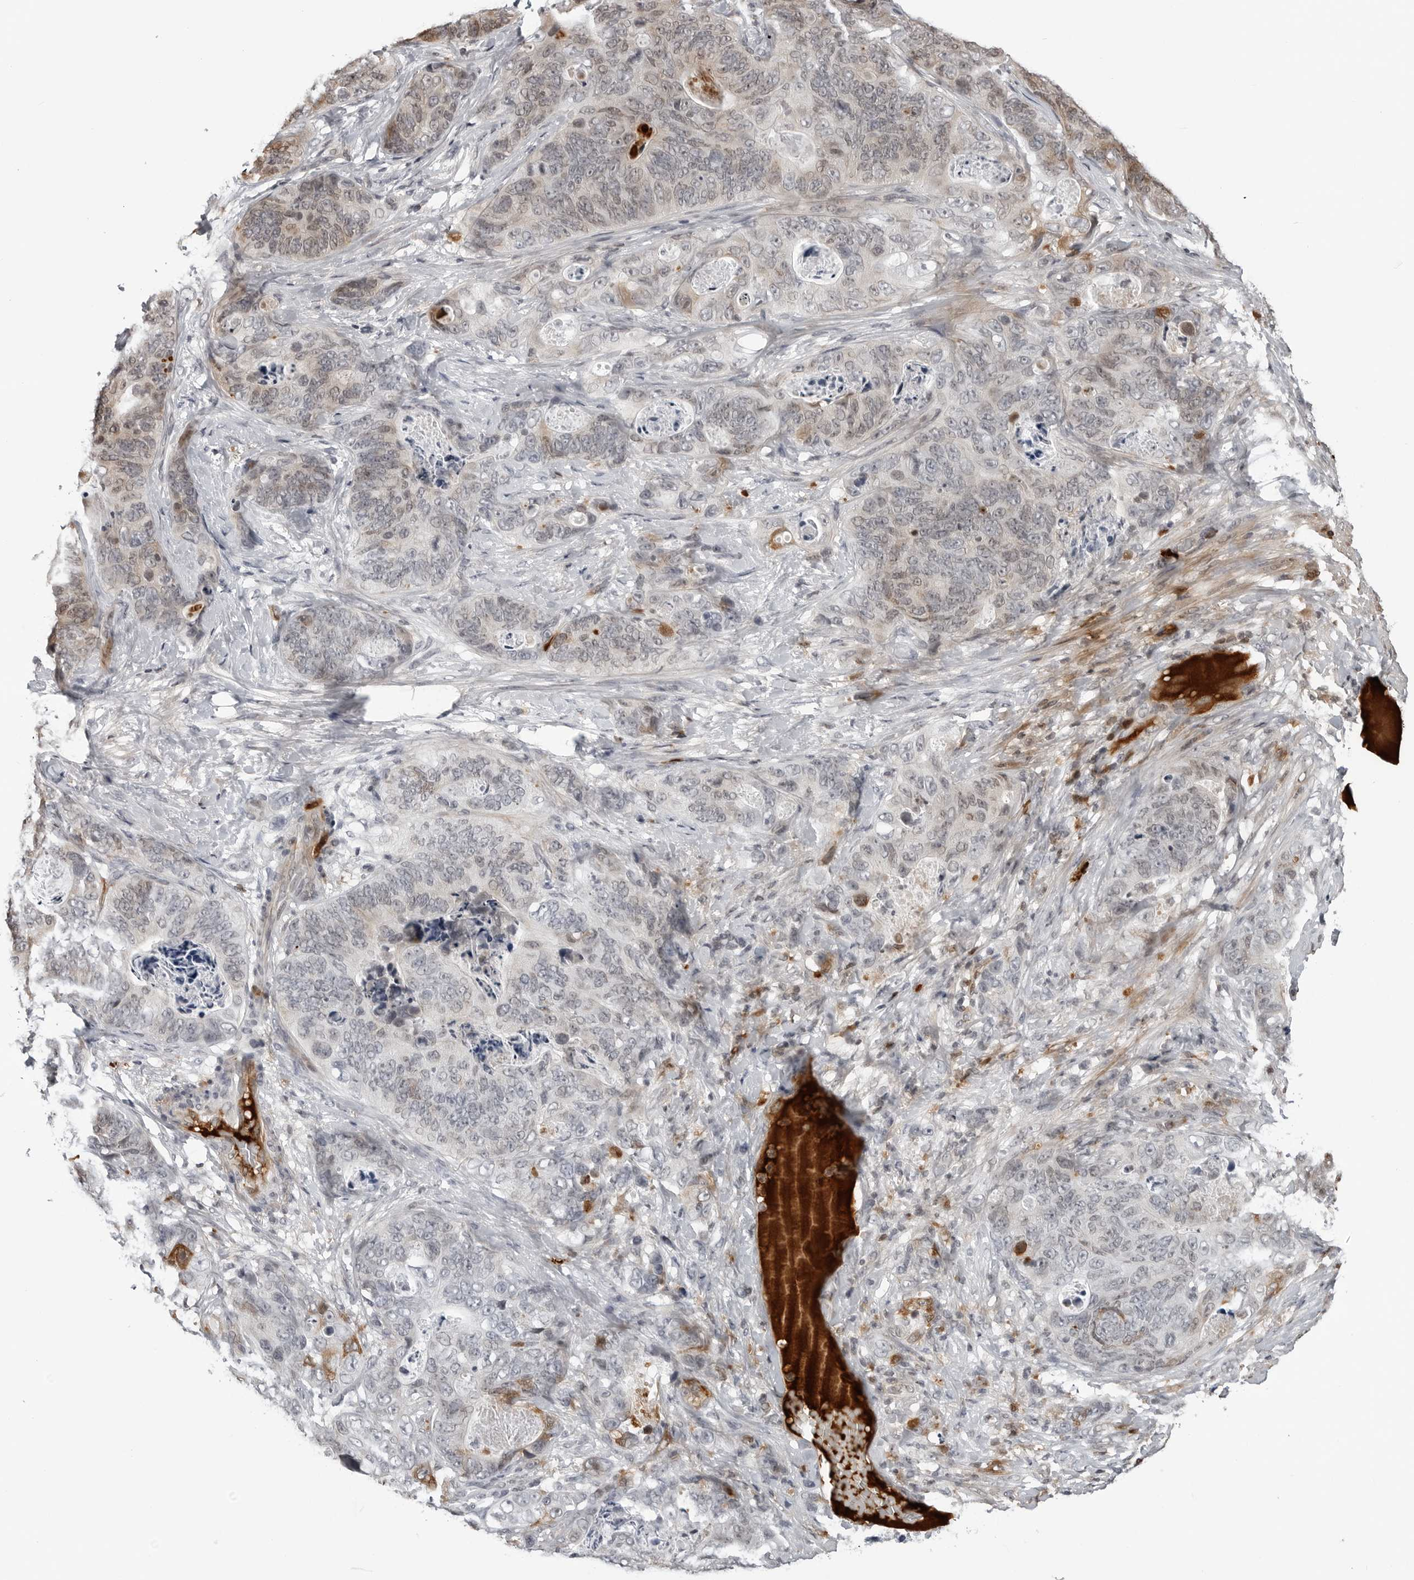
{"staining": {"intensity": "moderate", "quantity": "<25%", "location": "cytoplasmic/membranous"}, "tissue": "stomach cancer", "cell_type": "Tumor cells", "image_type": "cancer", "snomed": [{"axis": "morphology", "description": "Normal tissue, NOS"}, {"axis": "morphology", "description": "Adenocarcinoma, NOS"}, {"axis": "topography", "description": "Stomach"}], "caption": "Protein staining reveals moderate cytoplasmic/membranous positivity in about <25% of tumor cells in stomach cancer. Immunohistochemistry (ihc) stains the protein in brown and the nuclei are stained blue.", "gene": "CXCR5", "patient": {"sex": "female", "age": 89}}